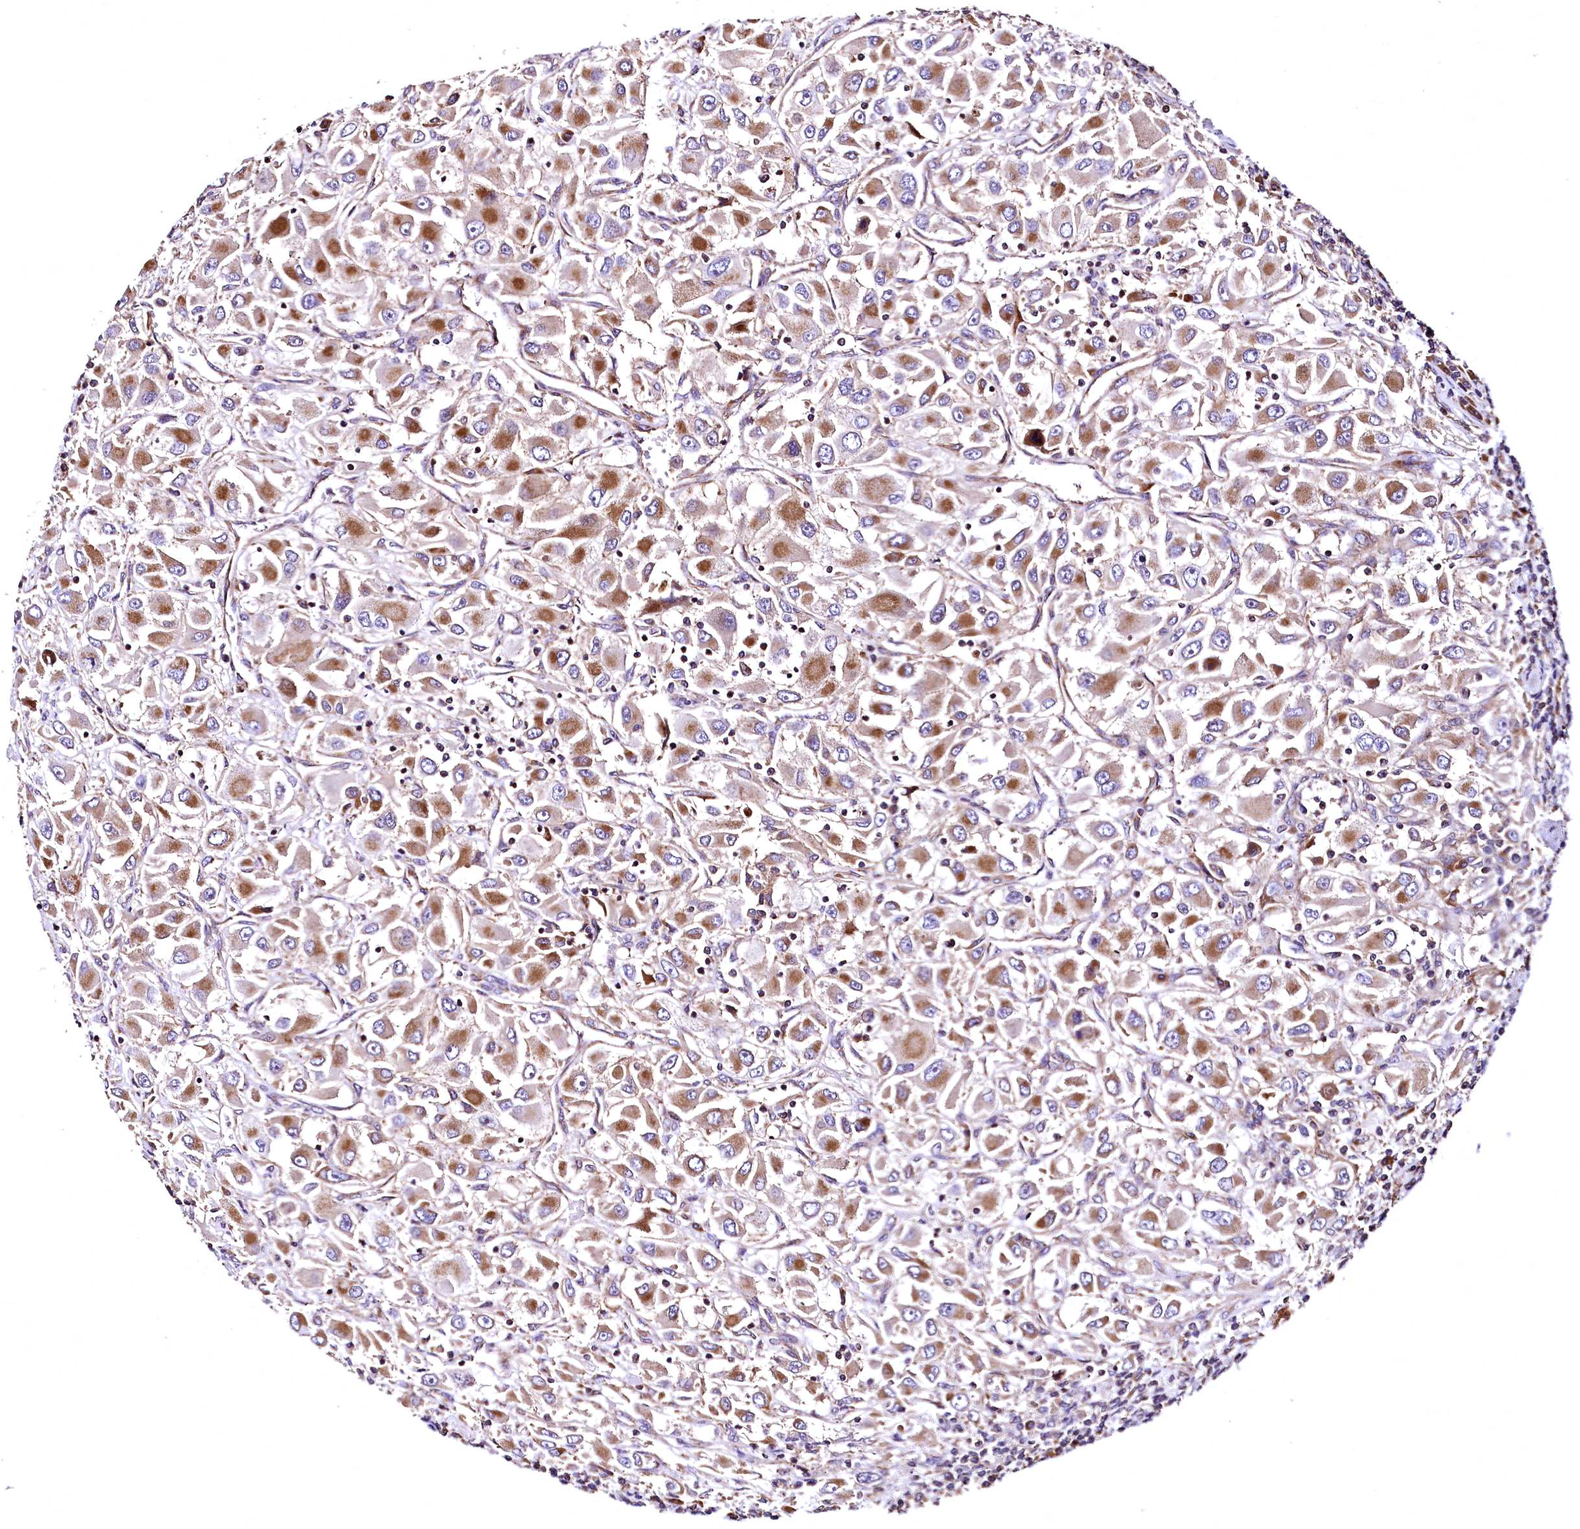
{"staining": {"intensity": "strong", "quantity": ">75%", "location": "cytoplasmic/membranous"}, "tissue": "renal cancer", "cell_type": "Tumor cells", "image_type": "cancer", "snomed": [{"axis": "morphology", "description": "Adenocarcinoma, NOS"}, {"axis": "topography", "description": "Kidney"}], "caption": "Immunohistochemical staining of renal cancer (adenocarcinoma) reveals high levels of strong cytoplasmic/membranous protein staining in approximately >75% of tumor cells.", "gene": "LRSAM1", "patient": {"sex": "female", "age": 52}}